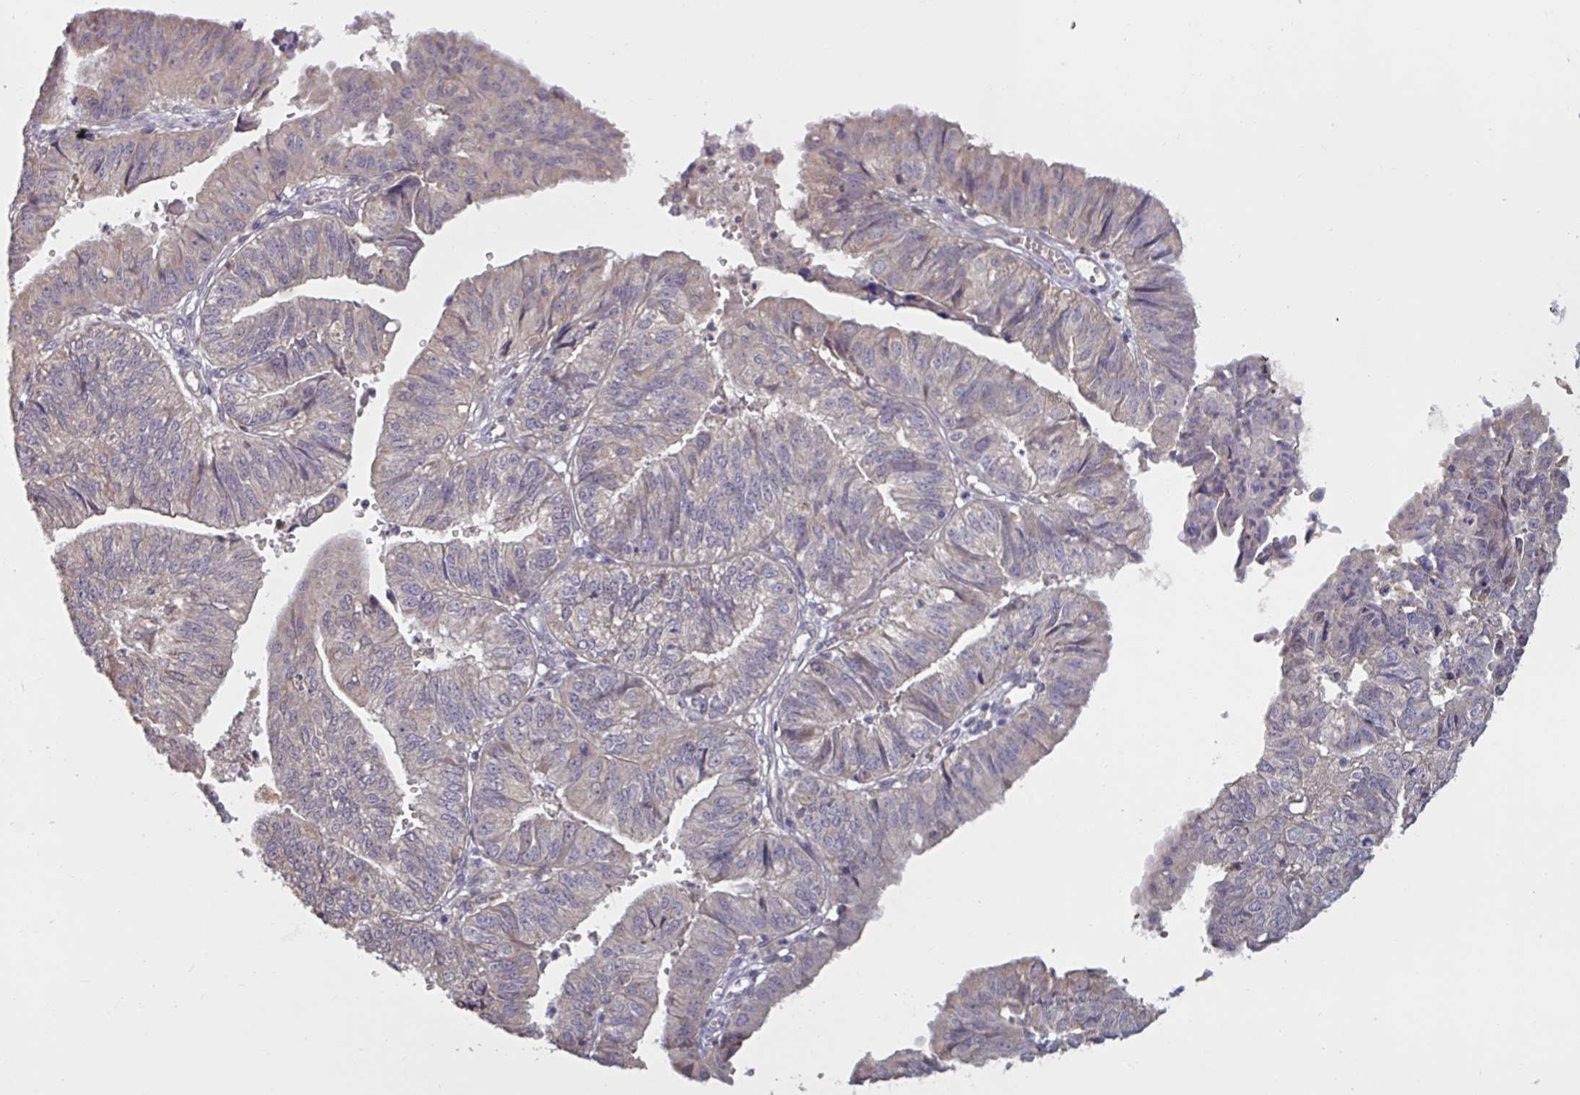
{"staining": {"intensity": "negative", "quantity": "none", "location": "none"}, "tissue": "endometrial cancer", "cell_type": "Tumor cells", "image_type": "cancer", "snomed": [{"axis": "morphology", "description": "Adenocarcinoma, NOS"}, {"axis": "topography", "description": "Endometrium"}], "caption": "IHC image of neoplastic tissue: endometrial cancer (adenocarcinoma) stained with DAB shows no significant protein staining in tumor cells.", "gene": "CD1E", "patient": {"sex": "female", "age": 56}}